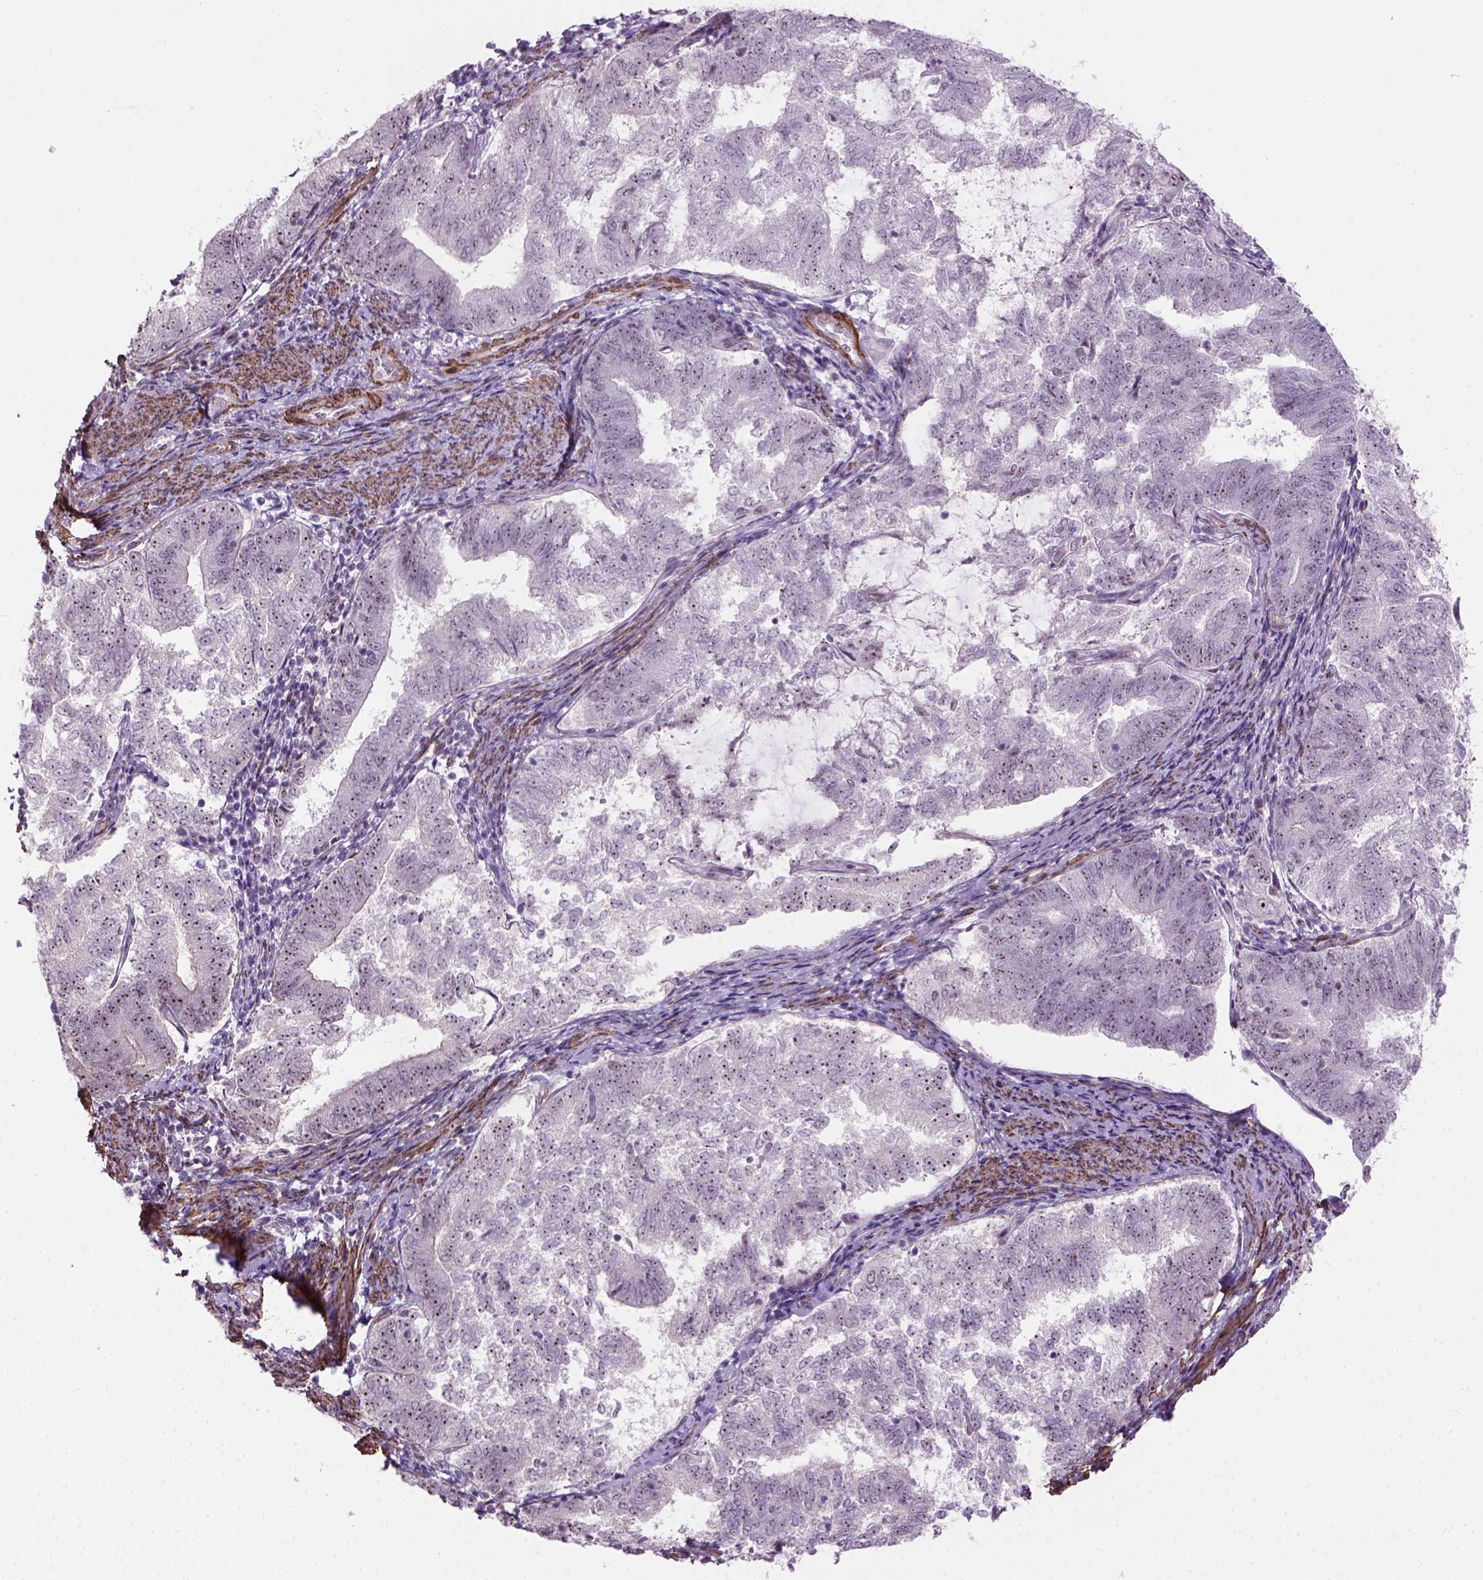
{"staining": {"intensity": "moderate", "quantity": ">75%", "location": "nuclear"}, "tissue": "endometrial cancer", "cell_type": "Tumor cells", "image_type": "cancer", "snomed": [{"axis": "morphology", "description": "Adenocarcinoma, NOS"}, {"axis": "topography", "description": "Endometrium"}], "caption": "DAB immunohistochemical staining of human endometrial cancer exhibits moderate nuclear protein staining in approximately >75% of tumor cells. Nuclei are stained in blue.", "gene": "RRS1", "patient": {"sex": "female", "age": 65}}